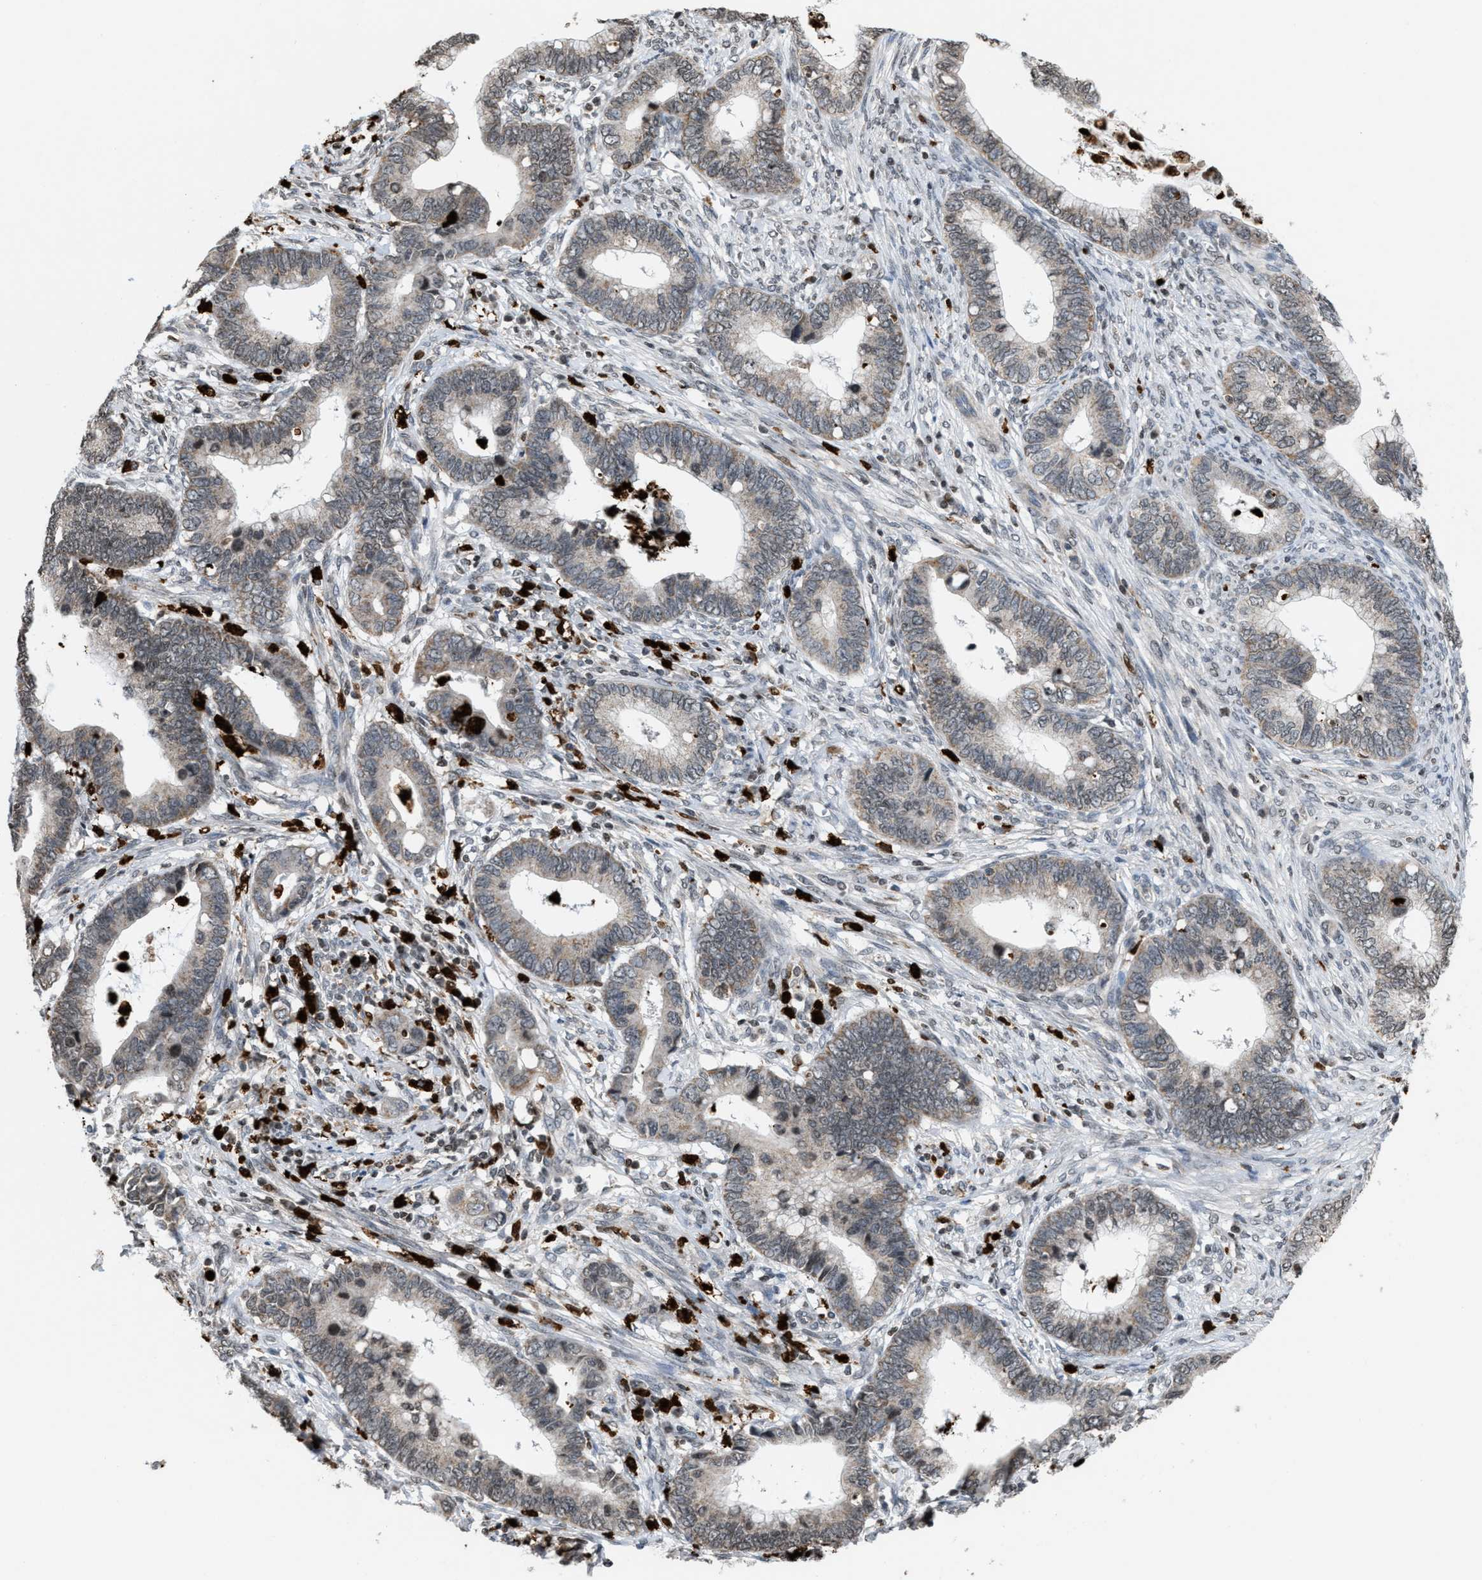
{"staining": {"intensity": "weak", "quantity": ">75%", "location": "cytoplasmic/membranous"}, "tissue": "cervical cancer", "cell_type": "Tumor cells", "image_type": "cancer", "snomed": [{"axis": "morphology", "description": "Adenocarcinoma, NOS"}, {"axis": "topography", "description": "Cervix"}], "caption": "Immunohistochemical staining of human cervical adenocarcinoma shows low levels of weak cytoplasmic/membranous protein expression in about >75% of tumor cells.", "gene": "PRUNE2", "patient": {"sex": "female", "age": 44}}